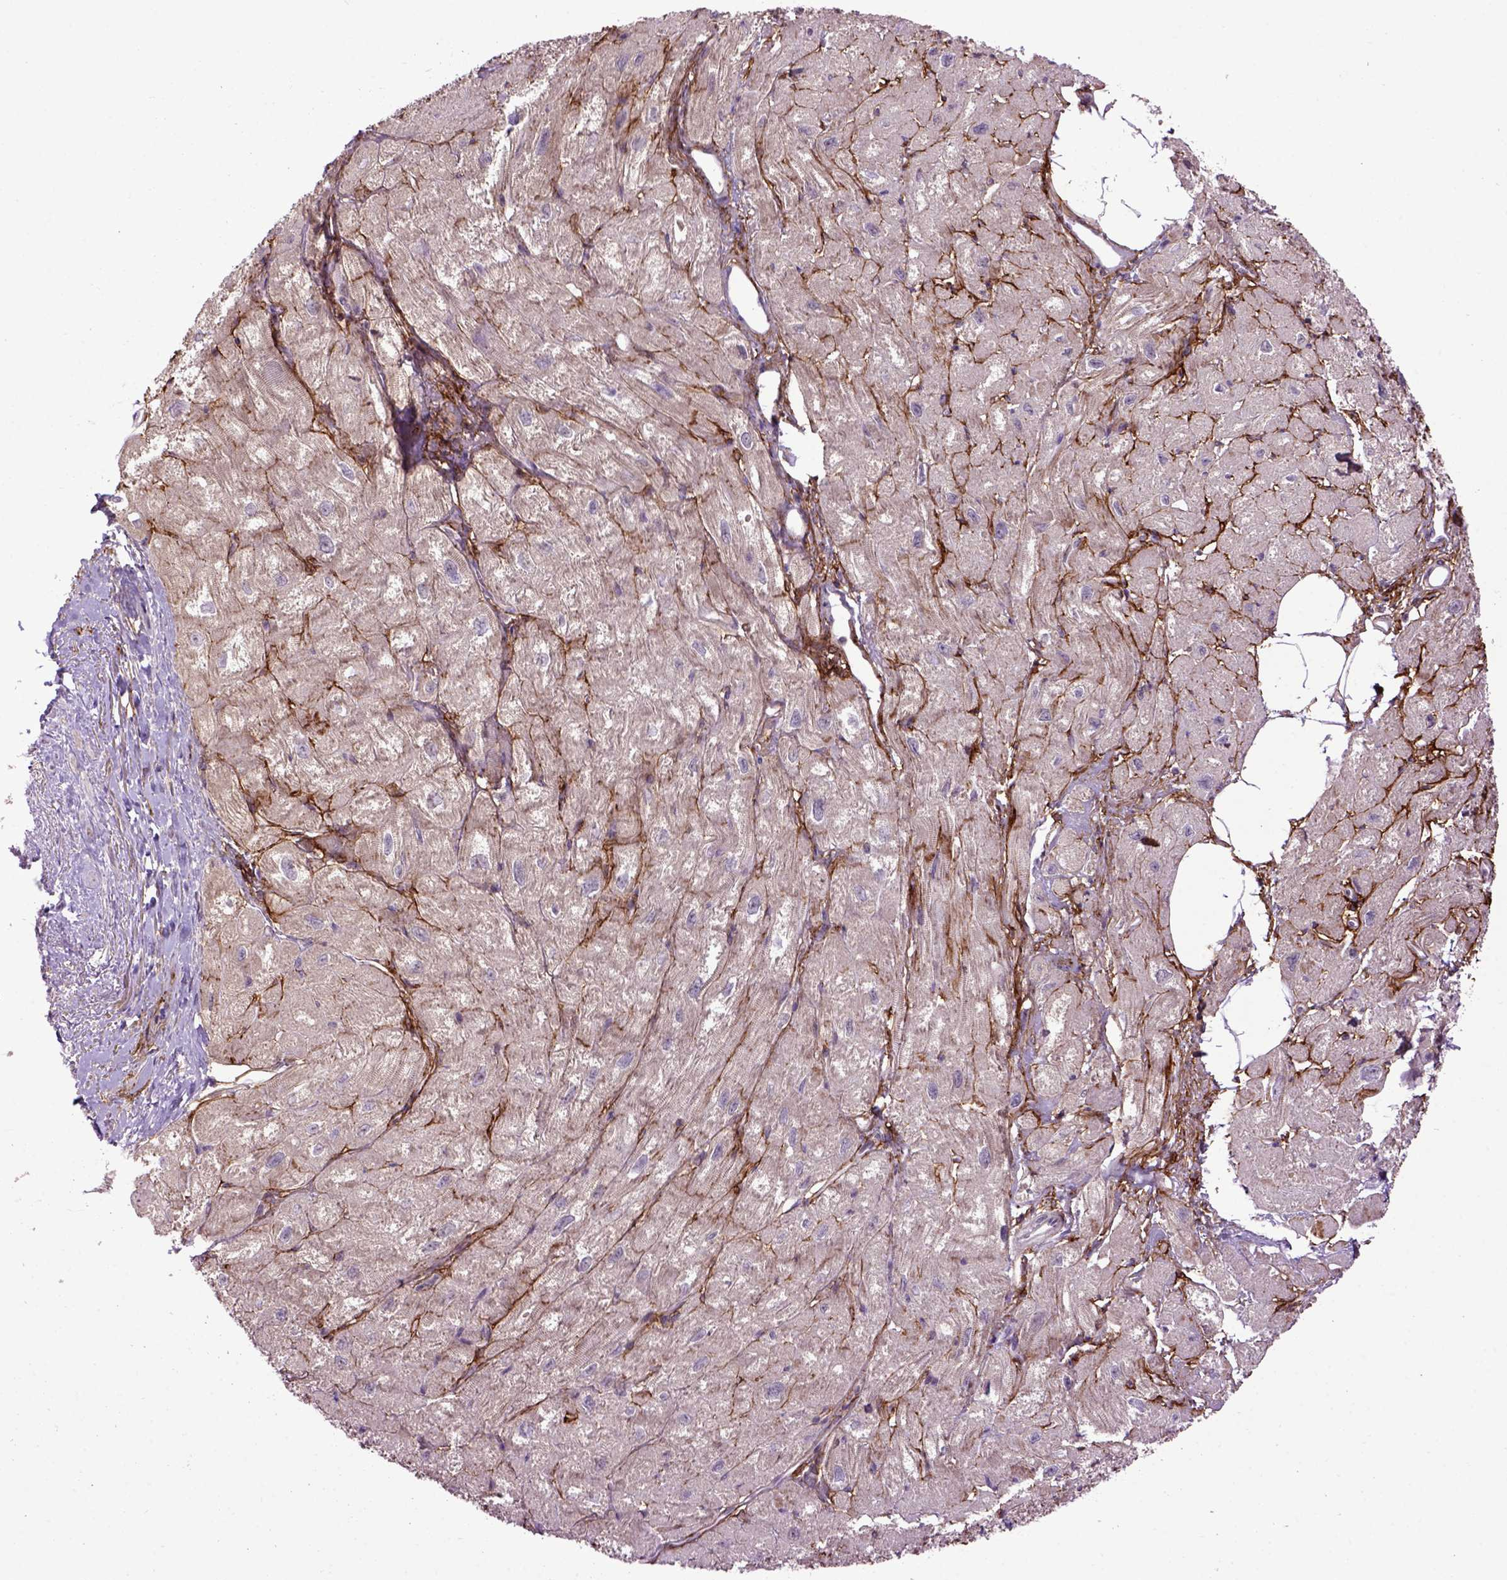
{"staining": {"intensity": "weak", "quantity": "25%-75%", "location": "cytoplasmic/membranous"}, "tissue": "heart muscle", "cell_type": "Cardiomyocytes", "image_type": "normal", "snomed": [{"axis": "morphology", "description": "Normal tissue, NOS"}, {"axis": "topography", "description": "Heart"}], "caption": "Immunohistochemical staining of normal human heart muscle exhibits weak cytoplasmic/membranous protein staining in about 25%-75% of cardiomyocytes.", "gene": "EMILIN3", "patient": {"sex": "female", "age": 62}}